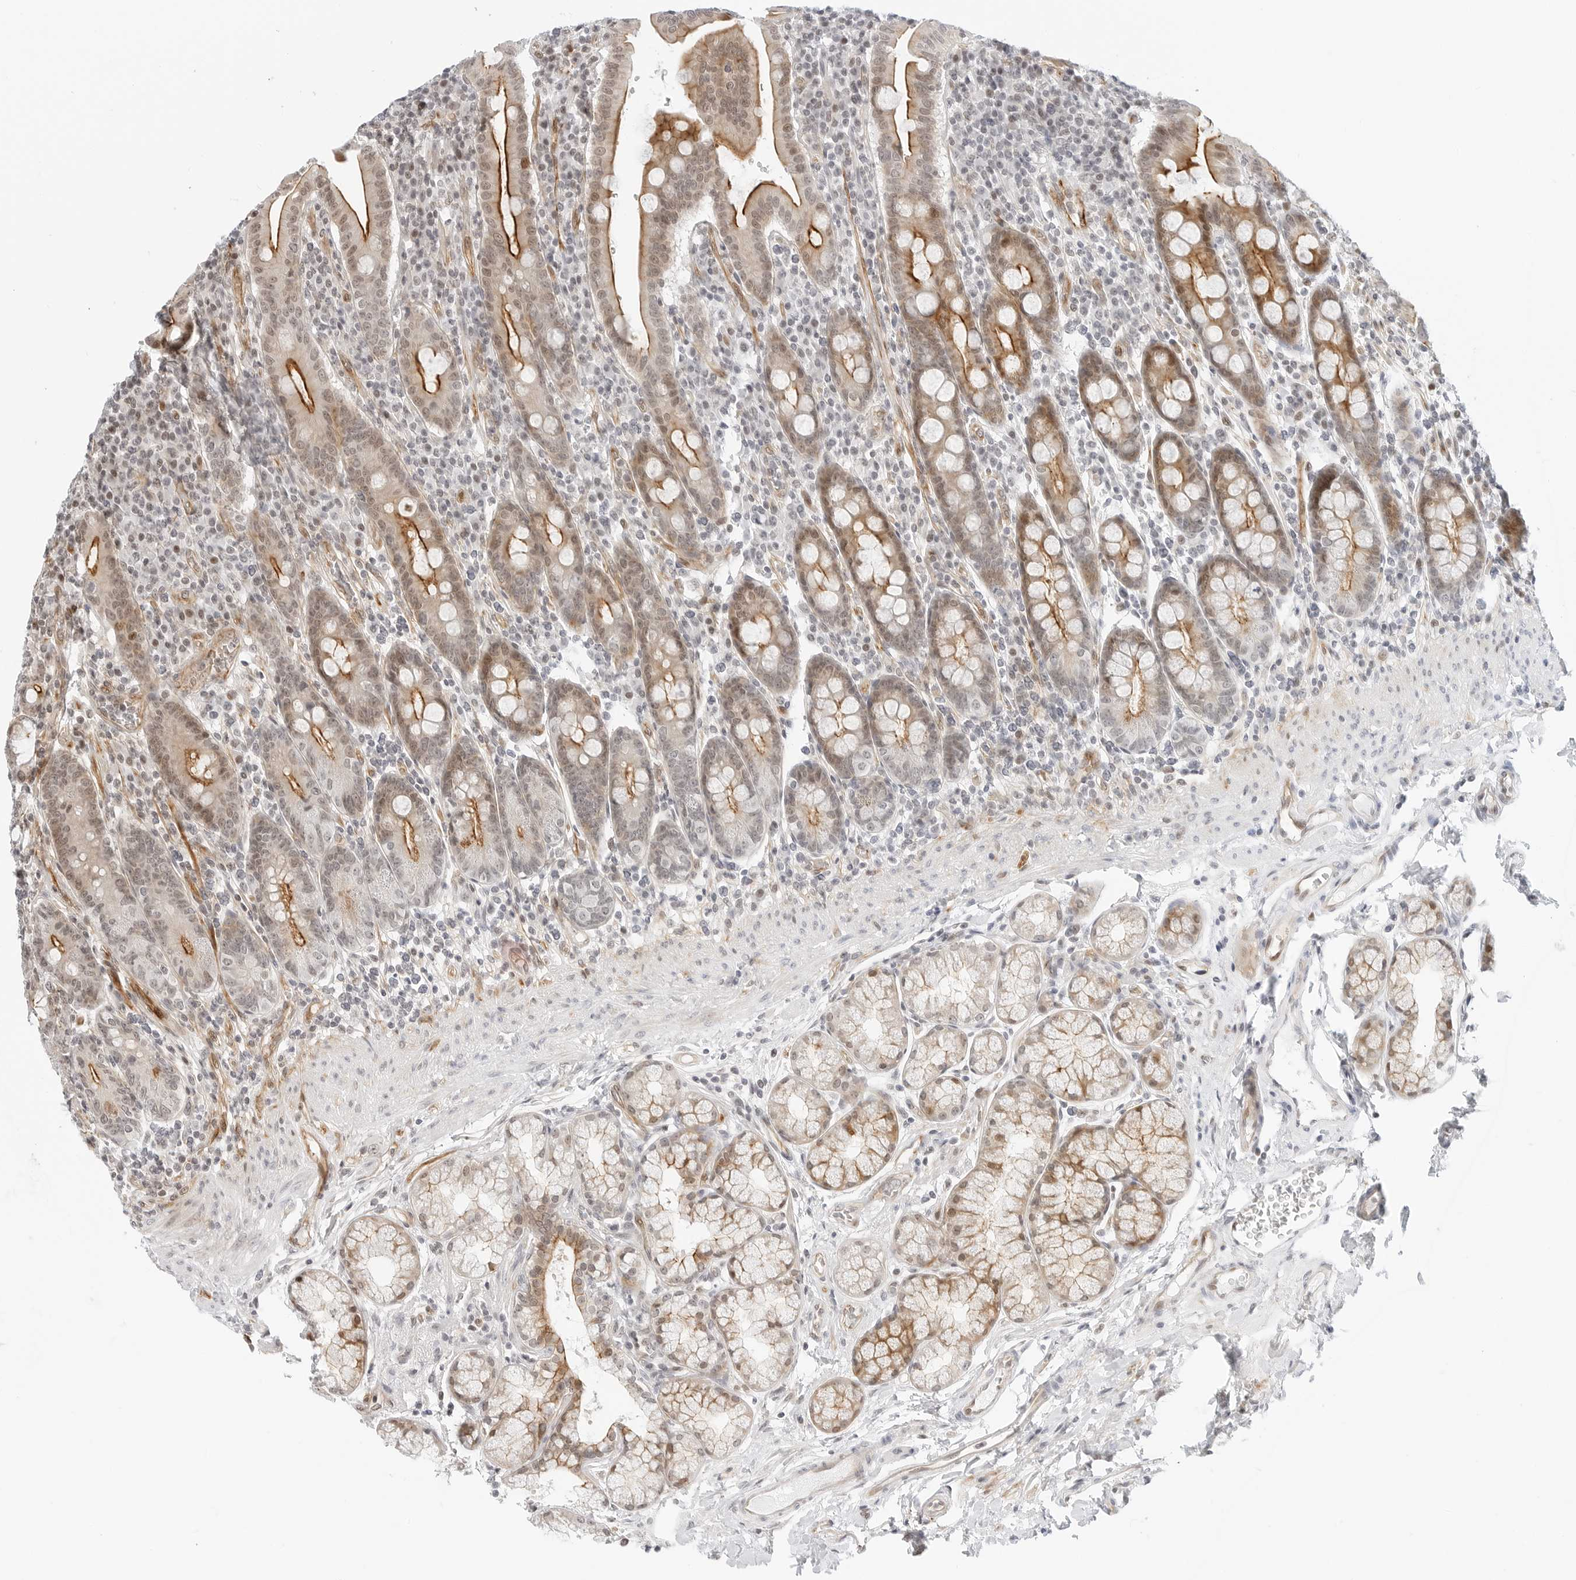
{"staining": {"intensity": "moderate", "quantity": "25%-75%", "location": "cytoplasmic/membranous,nuclear"}, "tissue": "duodenum", "cell_type": "Glandular cells", "image_type": "normal", "snomed": [{"axis": "morphology", "description": "Normal tissue, NOS"}, {"axis": "morphology", "description": "Adenocarcinoma, NOS"}, {"axis": "topography", "description": "Pancreas"}, {"axis": "topography", "description": "Duodenum"}], "caption": "Immunohistochemical staining of unremarkable human duodenum reveals 25%-75% levels of moderate cytoplasmic/membranous,nuclear protein positivity in approximately 25%-75% of glandular cells. Ihc stains the protein of interest in brown and the nuclei are stained blue.", "gene": "ZNF613", "patient": {"sex": "male", "age": 50}}